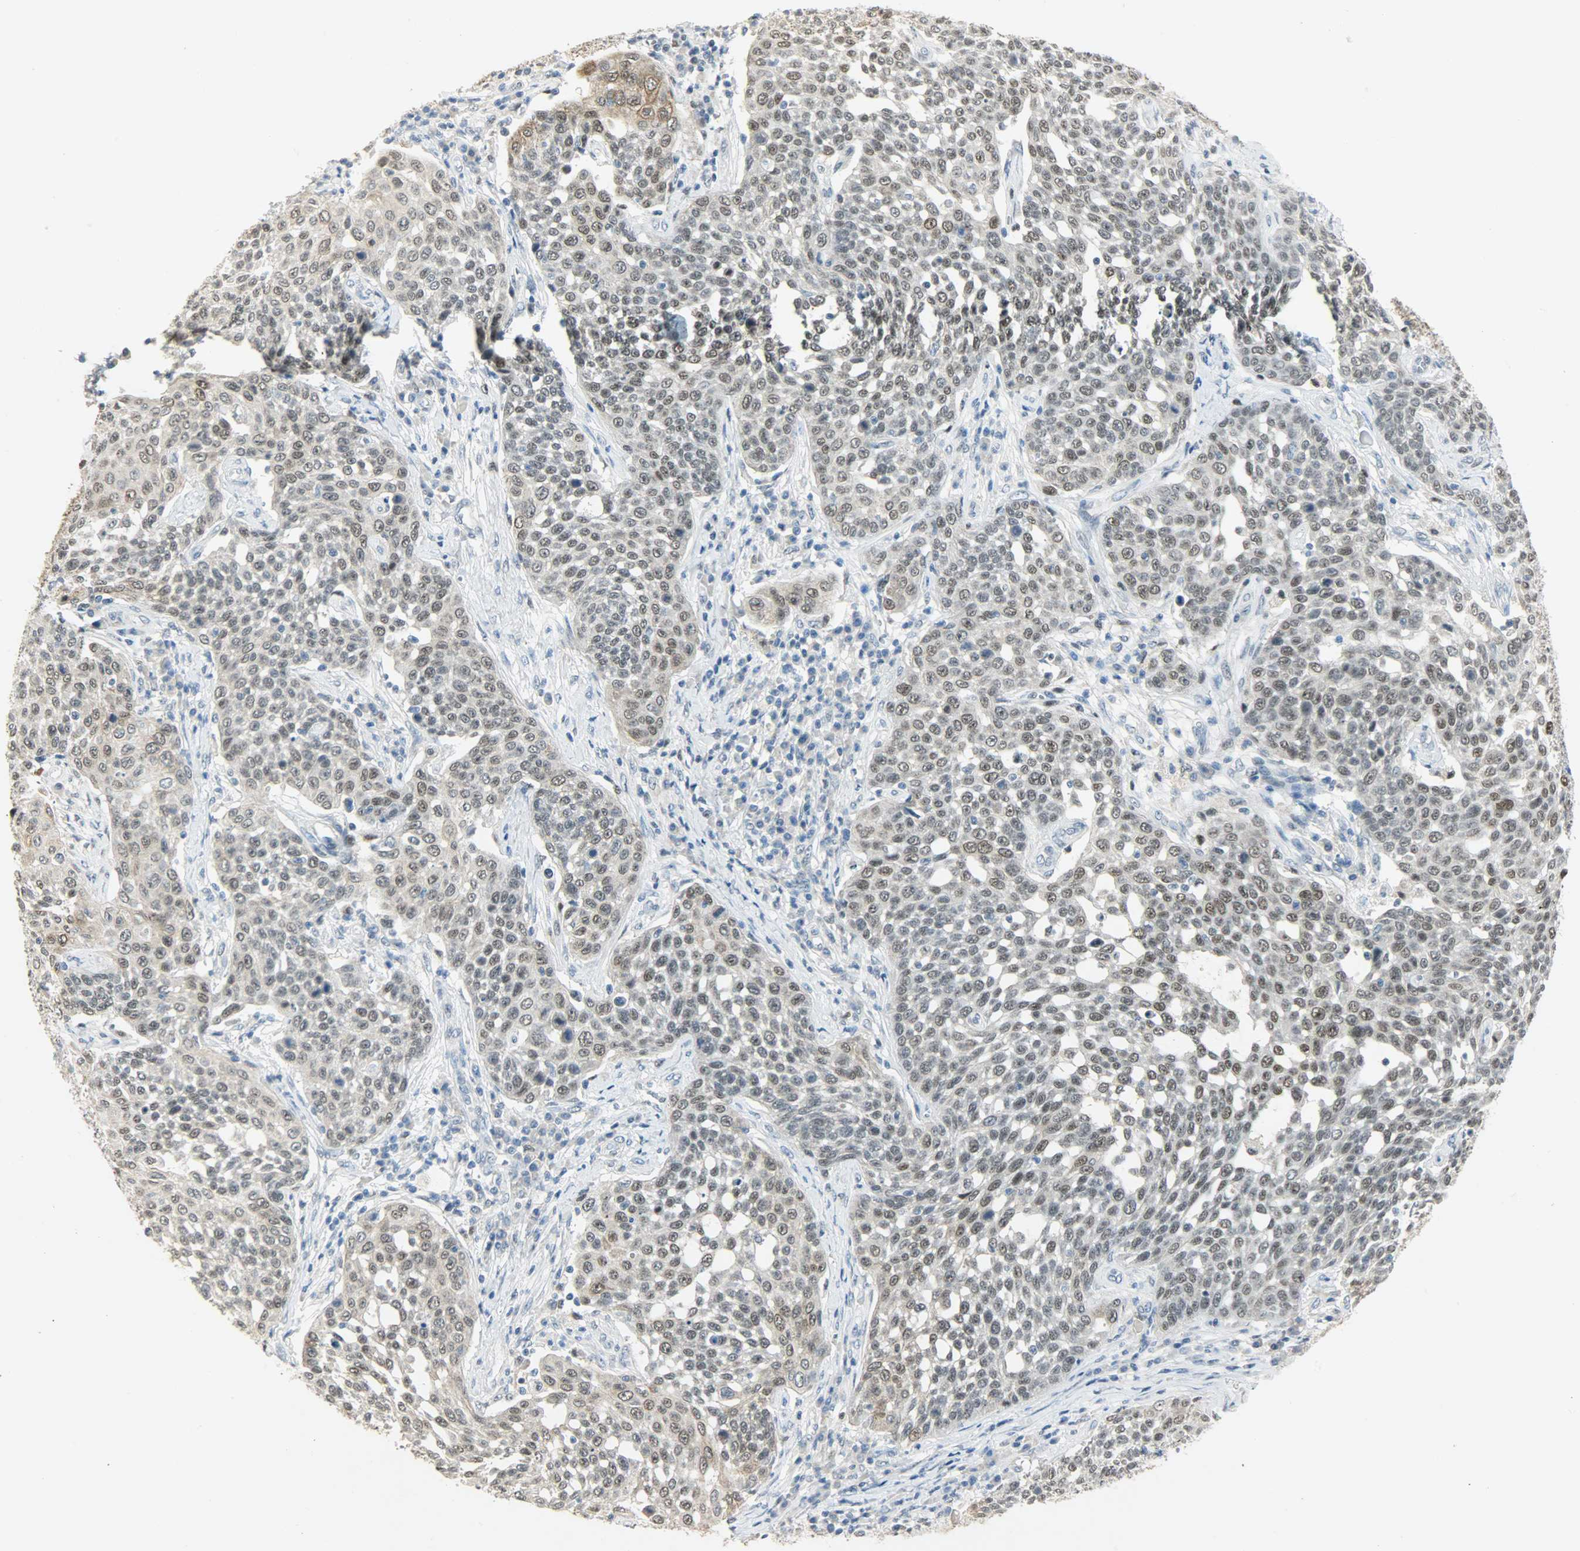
{"staining": {"intensity": "moderate", "quantity": ">75%", "location": "cytoplasmic/membranous,nuclear"}, "tissue": "cervical cancer", "cell_type": "Tumor cells", "image_type": "cancer", "snomed": [{"axis": "morphology", "description": "Squamous cell carcinoma, NOS"}, {"axis": "topography", "description": "Cervix"}], "caption": "High-power microscopy captured an IHC micrograph of cervical squamous cell carcinoma, revealing moderate cytoplasmic/membranous and nuclear expression in approximately >75% of tumor cells. (IHC, brightfield microscopy, high magnification).", "gene": "PPARG", "patient": {"sex": "female", "age": 34}}